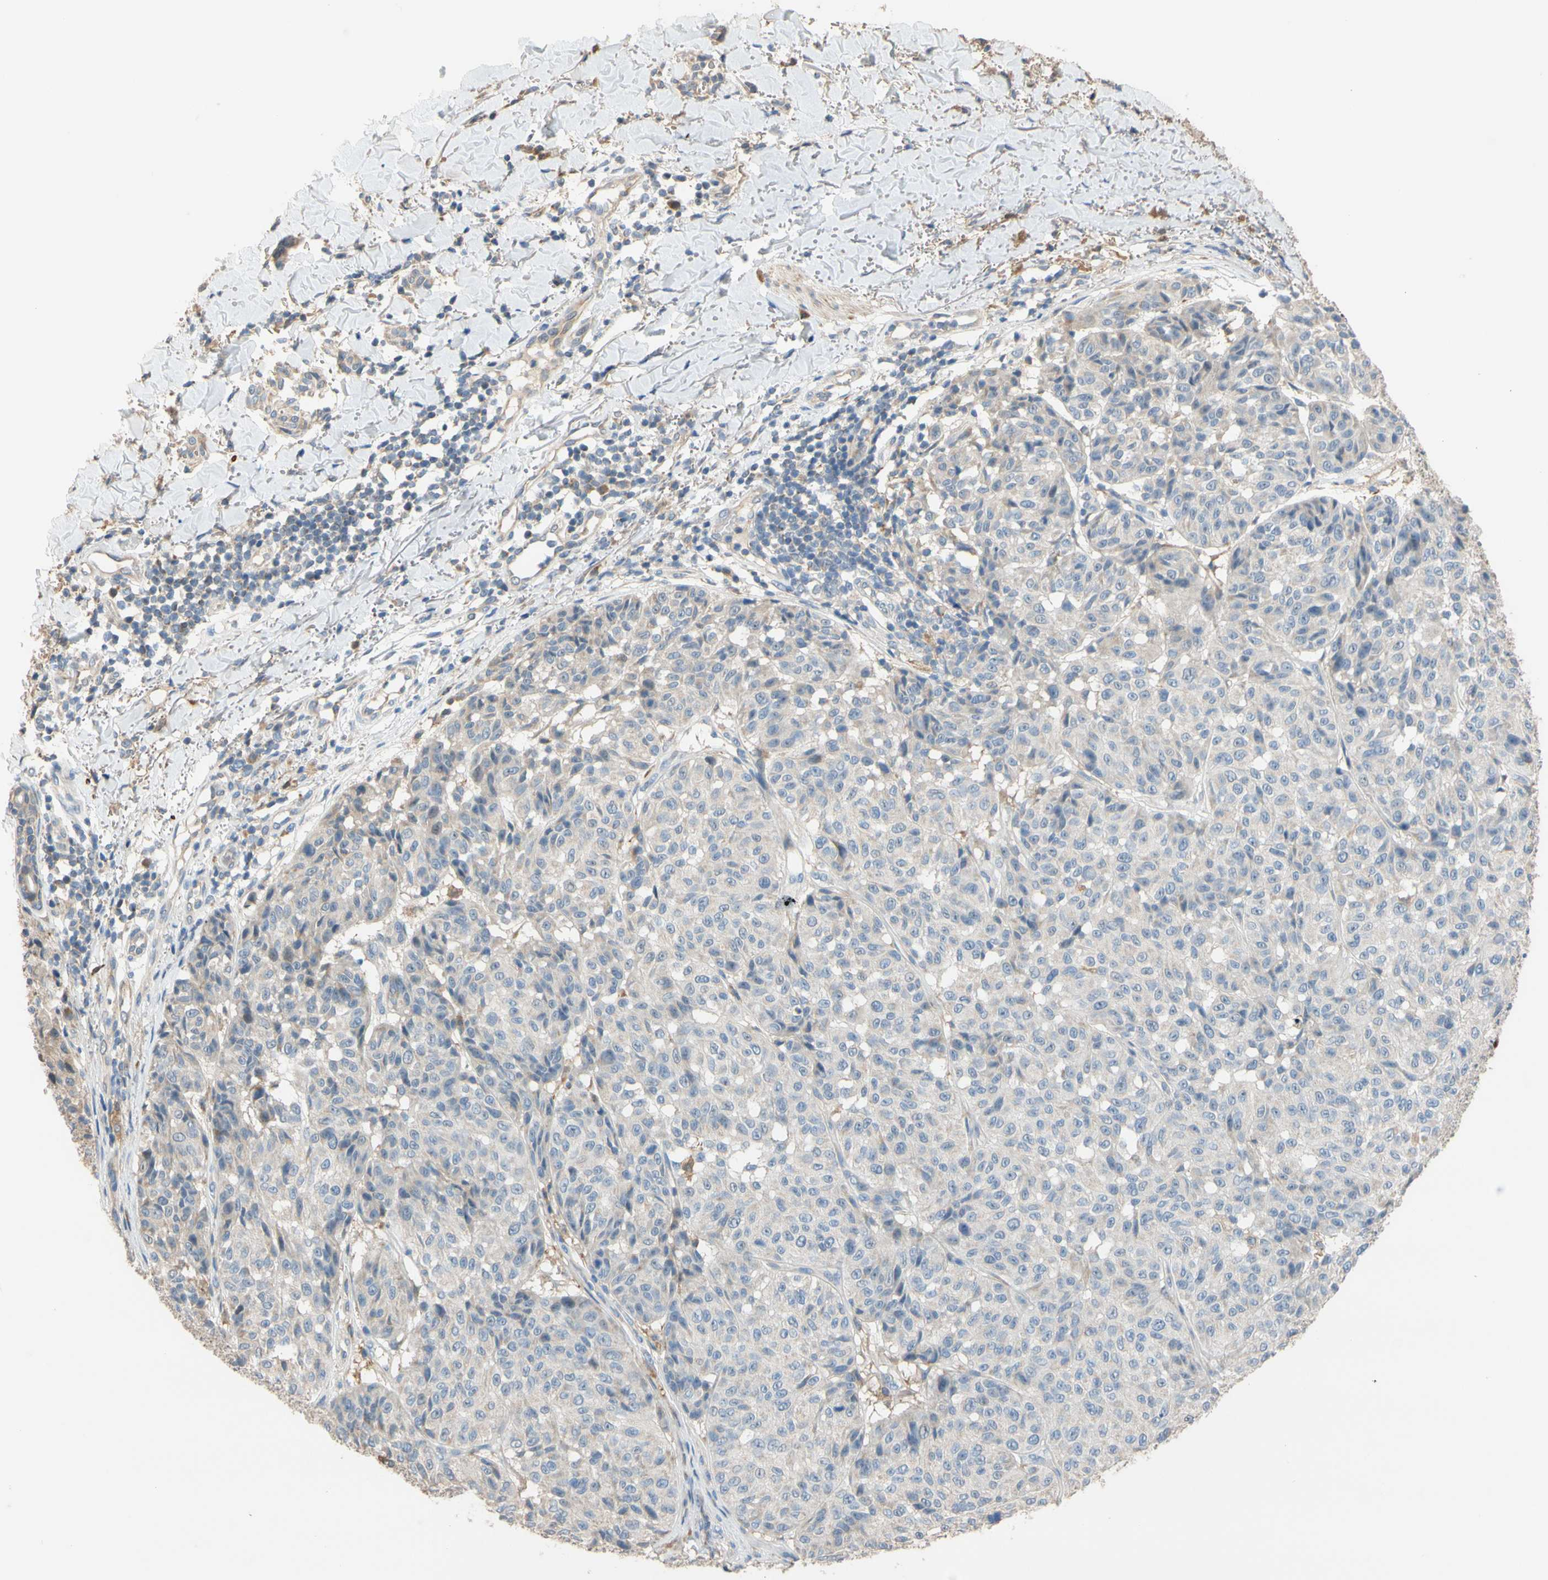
{"staining": {"intensity": "negative", "quantity": "none", "location": "none"}, "tissue": "melanoma", "cell_type": "Tumor cells", "image_type": "cancer", "snomed": [{"axis": "morphology", "description": "Malignant melanoma, NOS"}, {"axis": "topography", "description": "Skin"}], "caption": "Immunohistochemistry image of neoplastic tissue: human malignant melanoma stained with DAB (3,3'-diaminobenzidine) demonstrates no significant protein staining in tumor cells.", "gene": "ALDH1A2", "patient": {"sex": "female", "age": 46}}